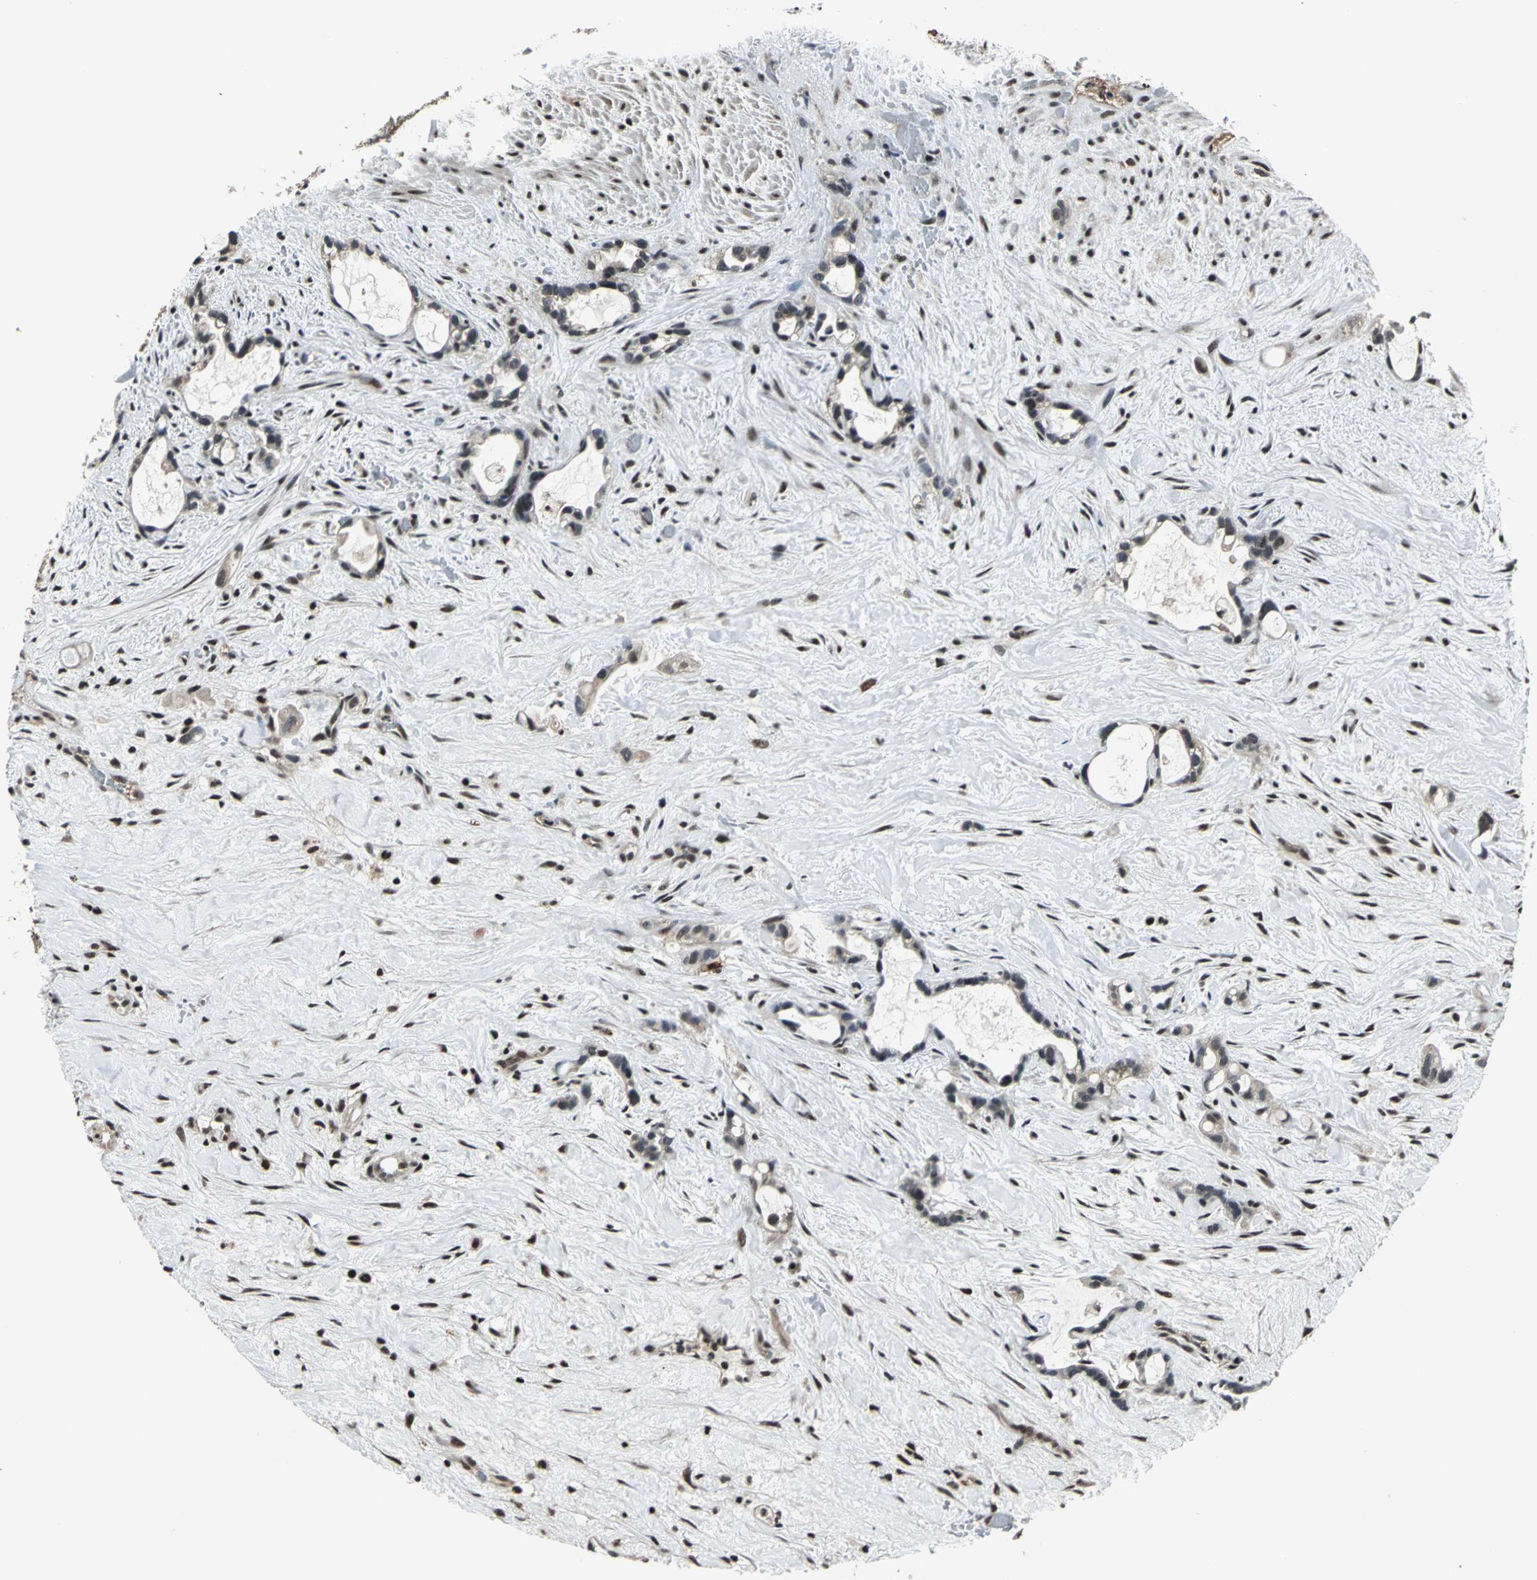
{"staining": {"intensity": "weak", "quantity": ">75%", "location": "nuclear"}, "tissue": "liver cancer", "cell_type": "Tumor cells", "image_type": "cancer", "snomed": [{"axis": "morphology", "description": "Cholangiocarcinoma"}, {"axis": "topography", "description": "Liver"}], "caption": "Protein staining of cholangiocarcinoma (liver) tissue reveals weak nuclear expression in about >75% of tumor cells.", "gene": "NR2C2", "patient": {"sex": "female", "age": 65}}